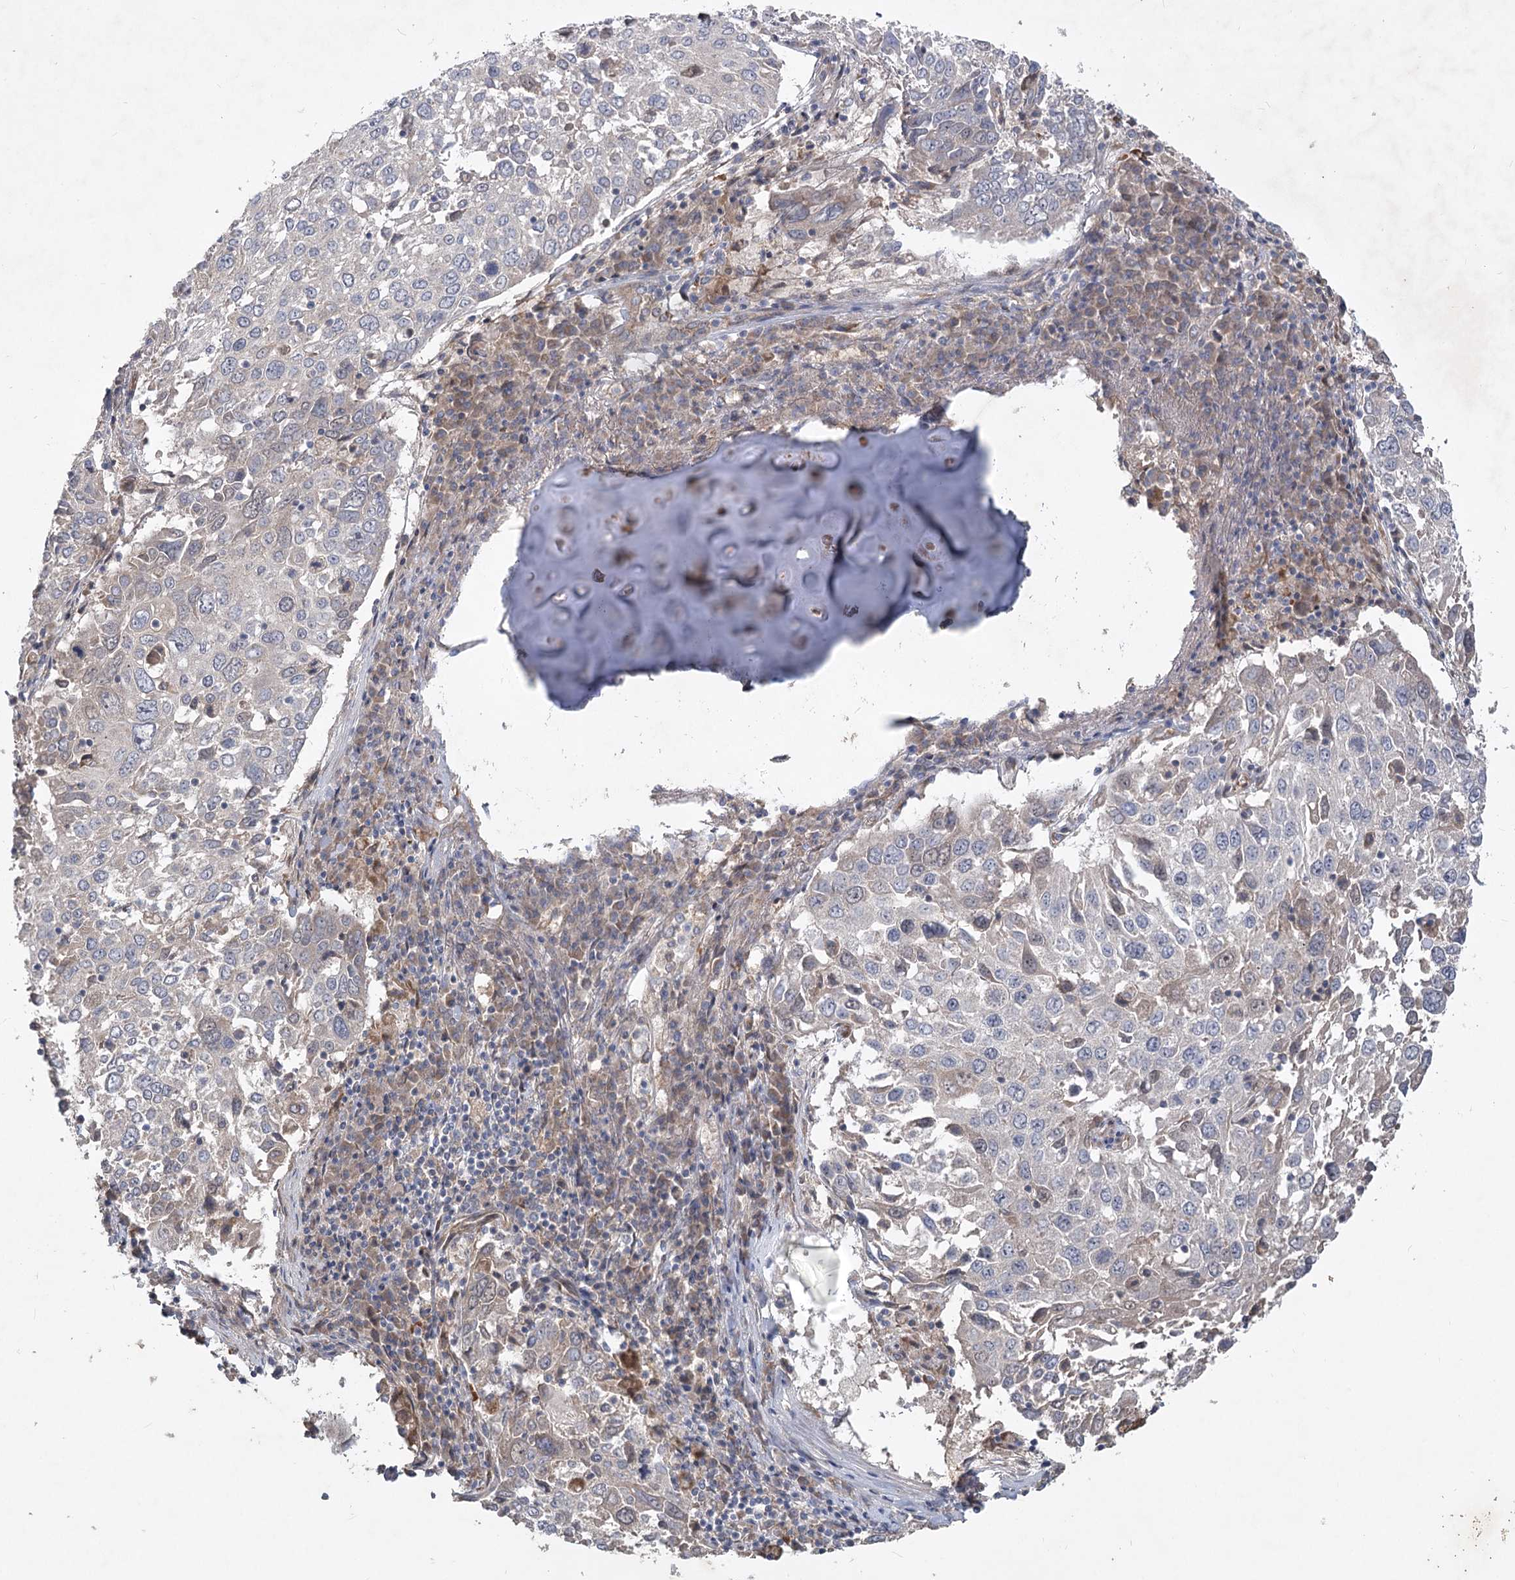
{"staining": {"intensity": "negative", "quantity": "none", "location": "none"}, "tissue": "lung cancer", "cell_type": "Tumor cells", "image_type": "cancer", "snomed": [{"axis": "morphology", "description": "Squamous cell carcinoma, NOS"}, {"axis": "topography", "description": "Lung"}], "caption": "Lung cancer (squamous cell carcinoma) was stained to show a protein in brown. There is no significant positivity in tumor cells.", "gene": "RIN2", "patient": {"sex": "male", "age": 65}}